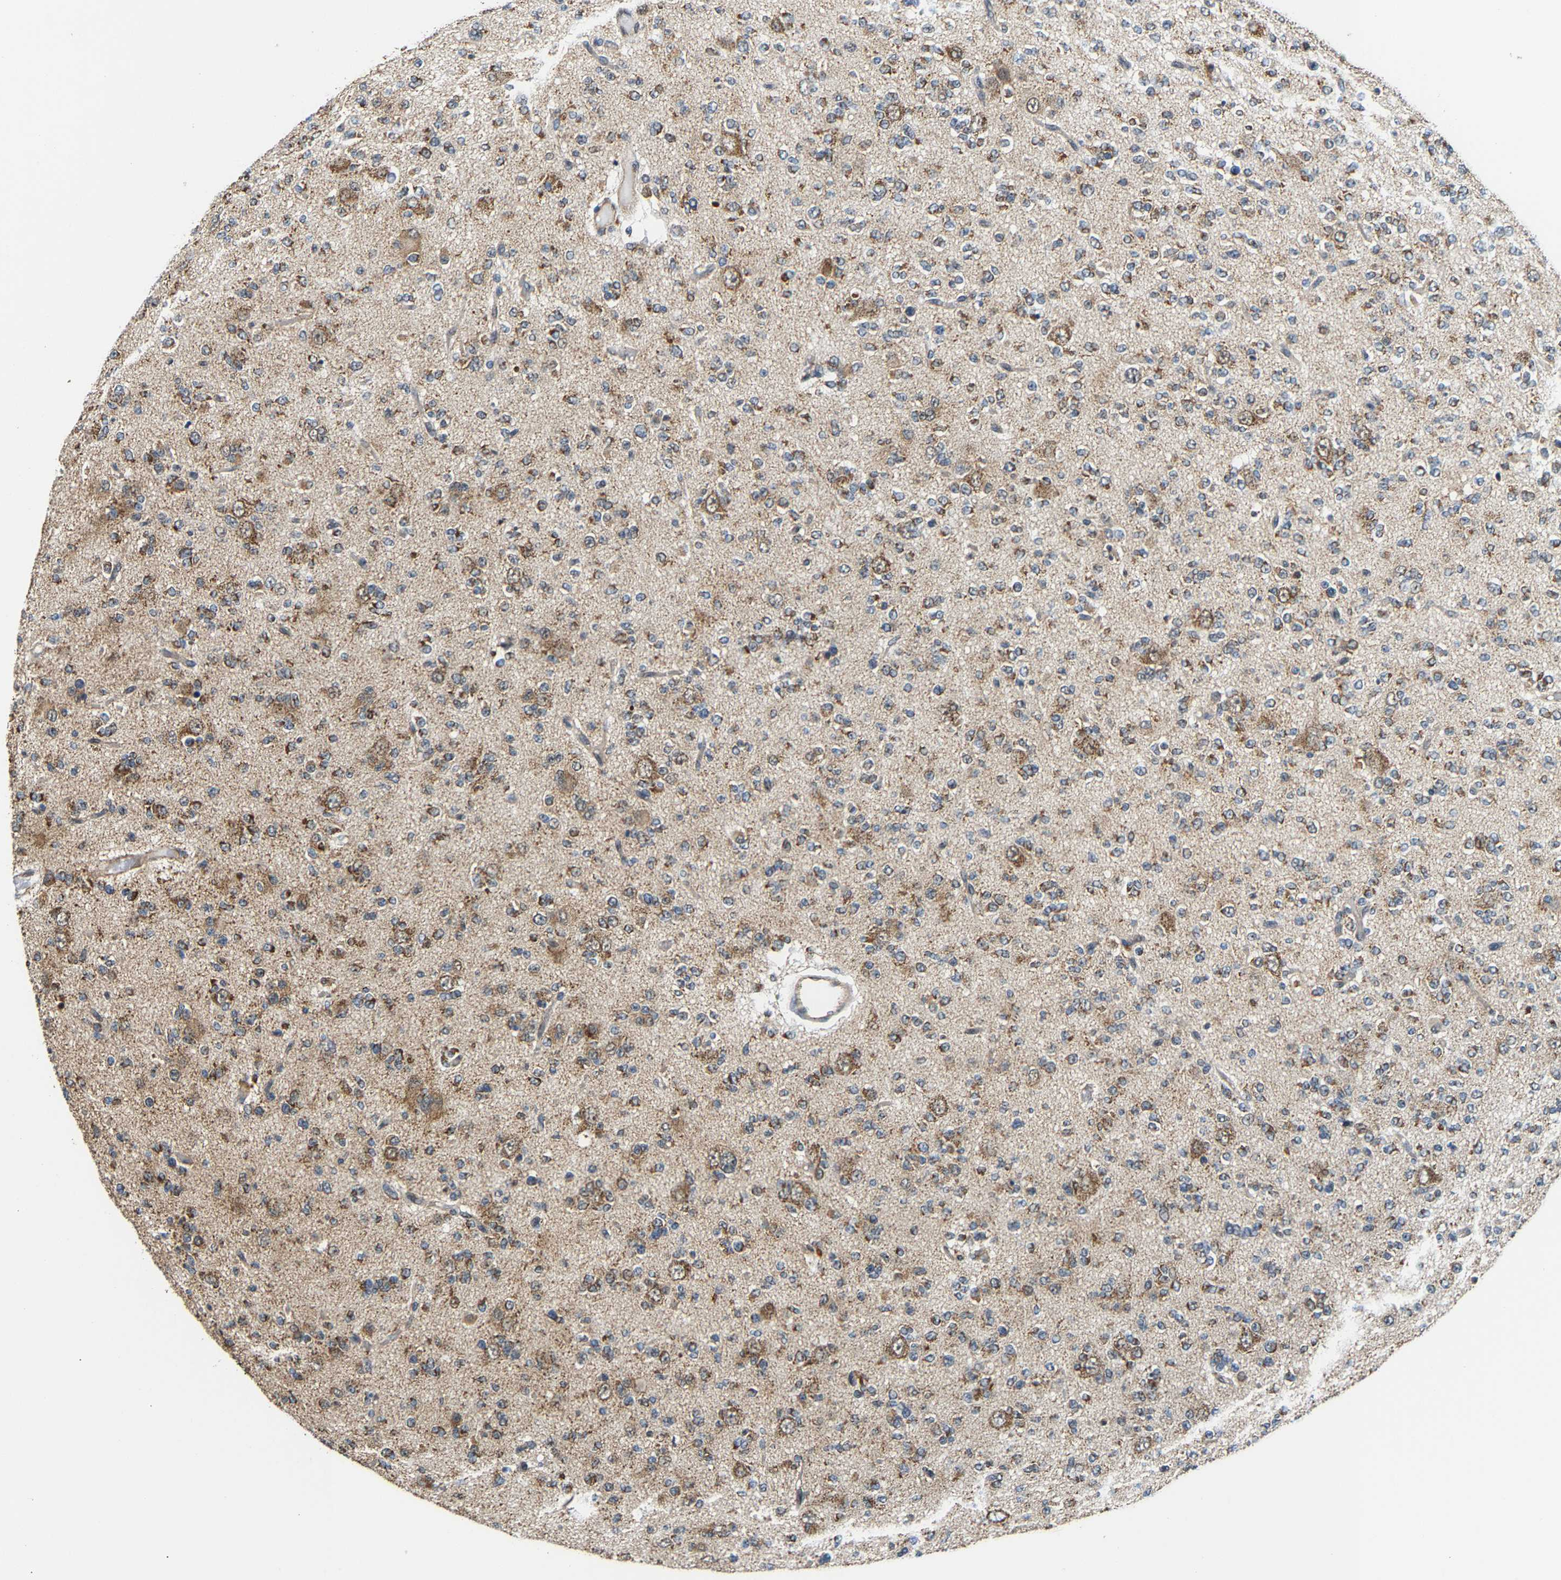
{"staining": {"intensity": "moderate", "quantity": ">75%", "location": "cytoplasmic/membranous"}, "tissue": "glioma", "cell_type": "Tumor cells", "image_type": "cancer", "snomed": [{"axis": "morphology", "description": "Glioma, malignant, Low grade"}, {"axis": "topography", "description": "Brain"}], "caption": "IHC staining of glioma, which shows medium levels of moderate cytoplasmic/membranous staining in about >75% of tumor cells indicating moderate cytoplasmic/membranous protein expression. The staining was performed using DAB (brown) for protein detection and nuclei were counterstained in hematoxylin (blue).", "gene": "GIMAP7", "patient": {"sex": "male", "age": 38}}